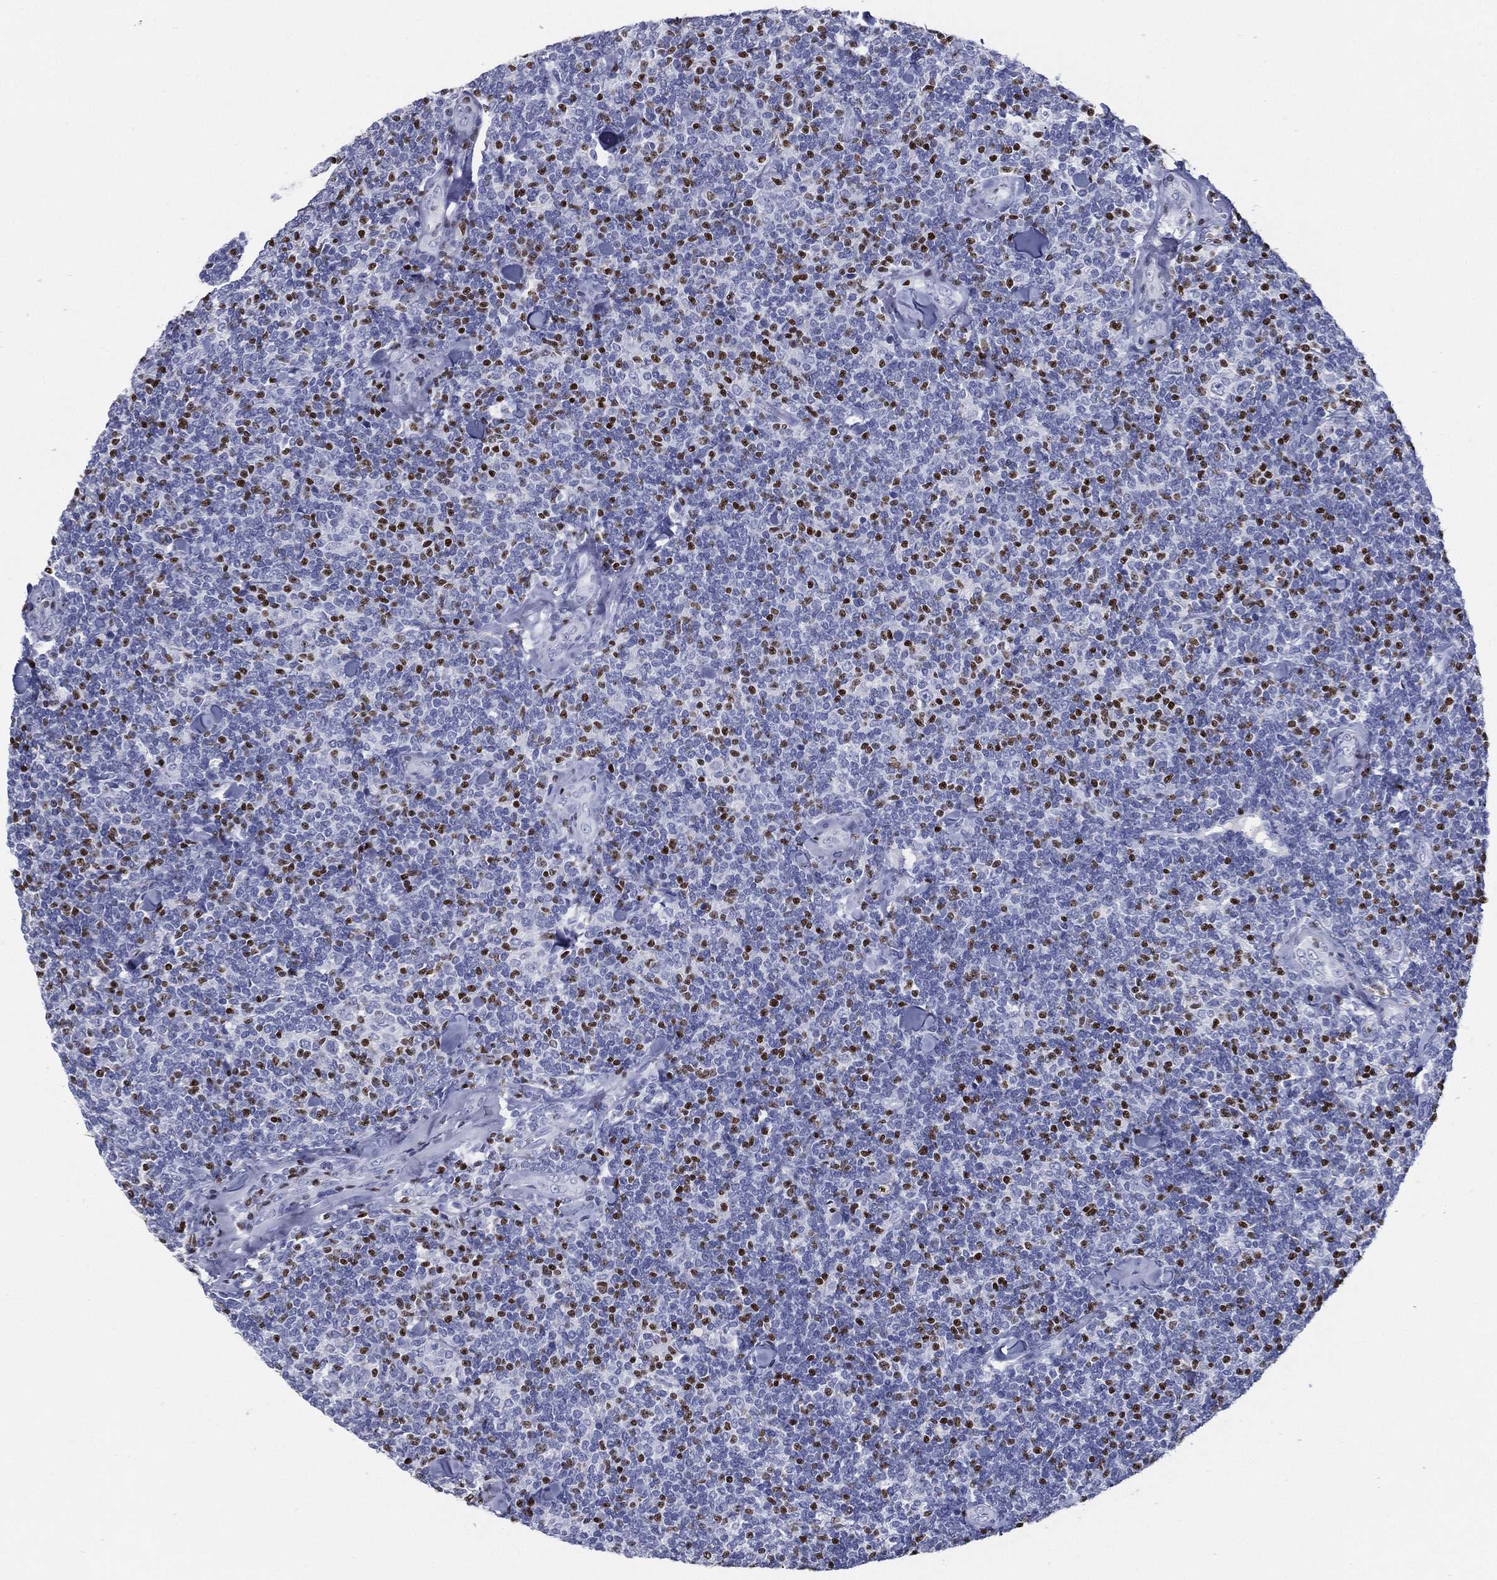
{"staining": {"intensity": "strong", "quantity": "<25%", "location": "nuclear"}, "tissue": "lymphoma", "cell_type": "Tumor cells", "image_type": "cancer", "snomed": [{"axis": "morphology", "description": "Malignant lymphoma, non-Hodgkin's type, Low grade"}, {"axis": "topography", "description": "Lymph node"}], "caption": "Brown immunohistochemical staining in human malignant lymphoma, non-Hodgkin's type (low-grade) reveals strong nuclear expression in about <25% of tumor cells. (Stains: DAB in brown, nuclei in blue, Microscopy: brightfield microscopy at high magnification).", "gene": "PYHIN1", "patient": {"sex": "female", "age": 56}}